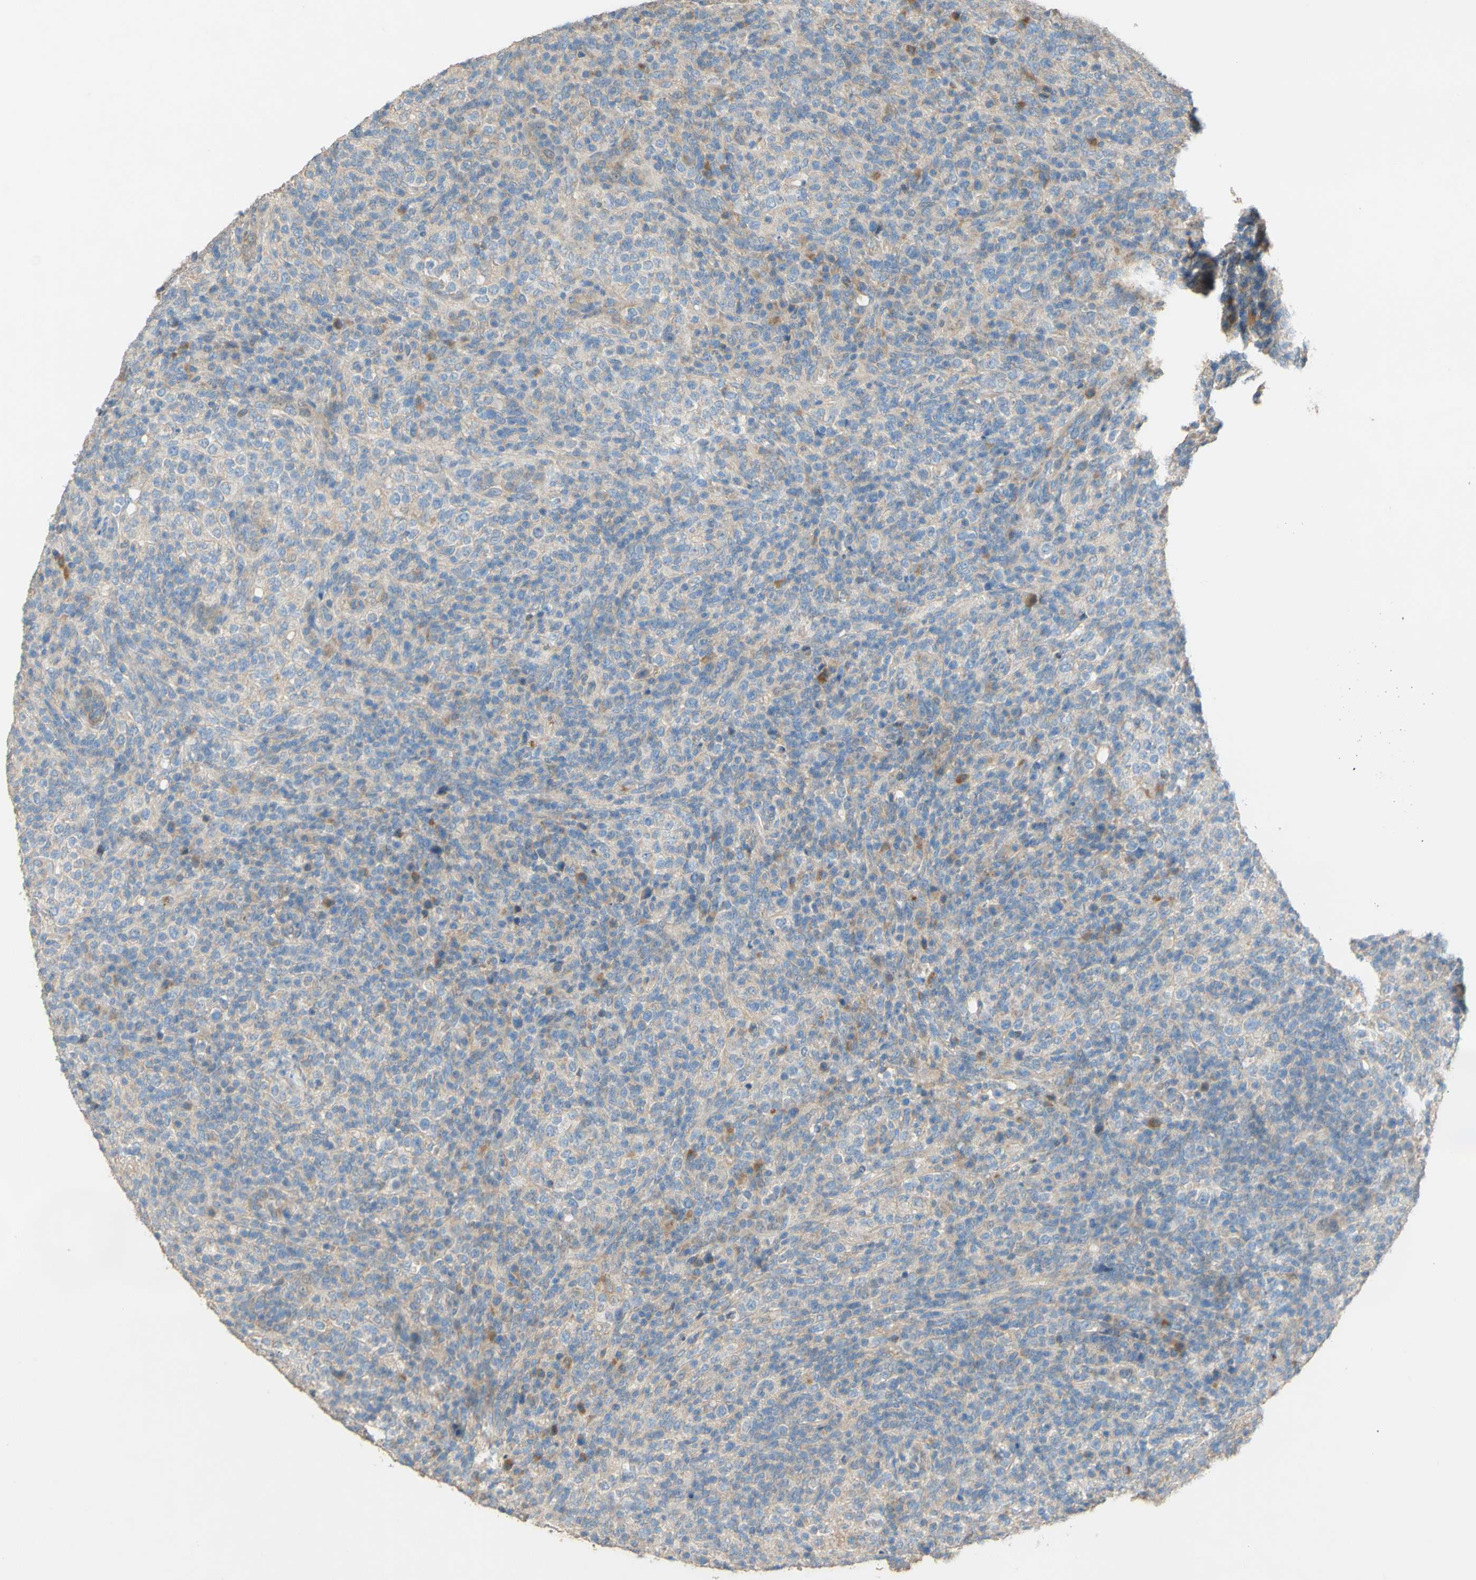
{"staining": {"intensity": "negative", "quantity": "none", "location": "none"}, "tissue": "lymphoma", "cell_type": "Tumor cells", "image_type": "cancer", "snomed": [{"axis": "morphology", "description": "Malignant lymphoma, non-Hodgkin's type, High grade"}, {"axis": "topography", "description": "Lymph node"}], "caption": "The histopathology image demonstrates no significant positivity in tumor cells of high-grade malignant lymphoma, non-Hodgkin's type. (DAB immunohistochemistry visualized using brightfield microscopy, high magnification).", "gene": "DKK3", "patient": {"sex": "female", "age": 76}}